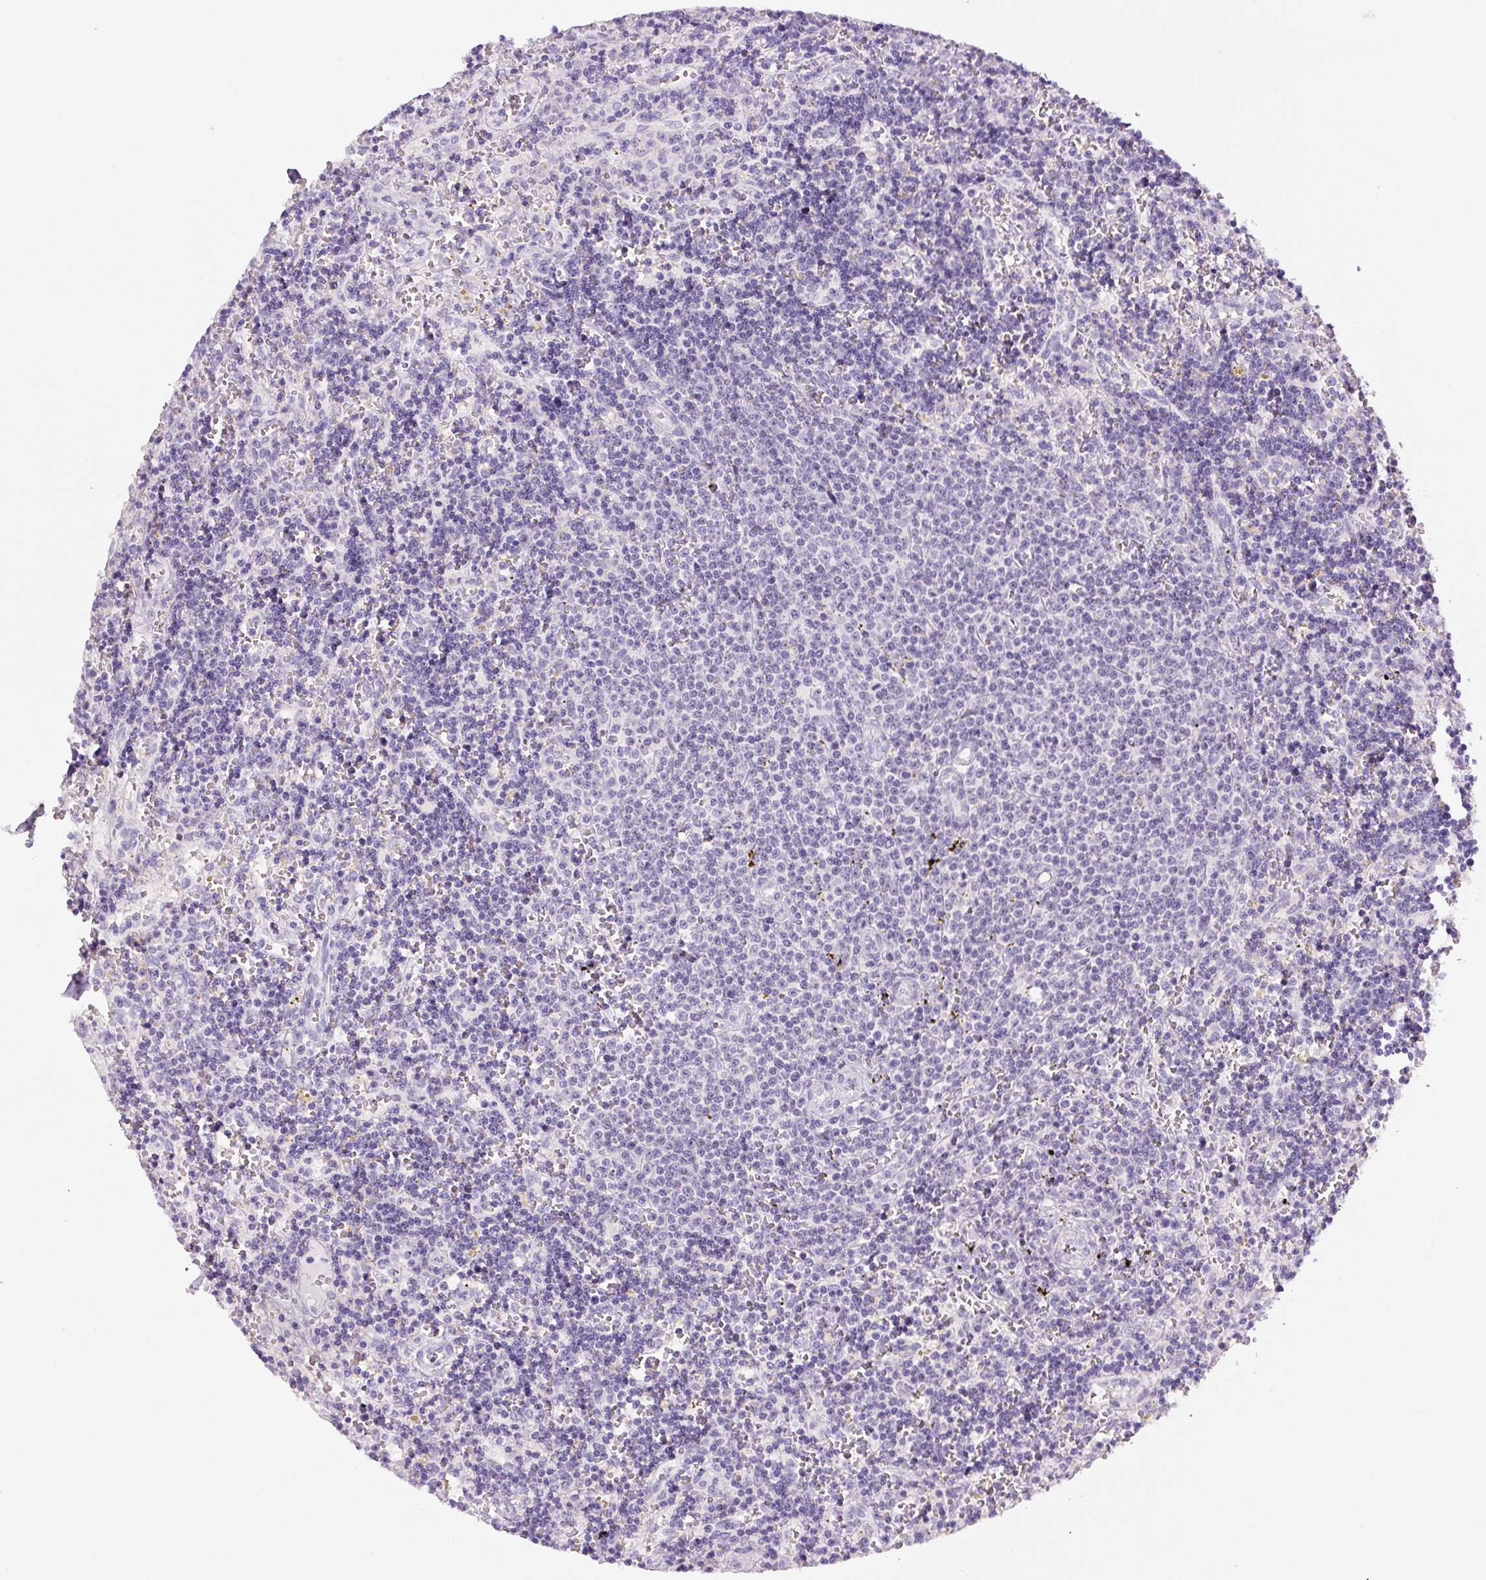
{"staining": {"intensity": "negative", "quantity": "none", "location": "none"}, "tissue": "lymphoma", "cell_type": "Tumor cells", "image_type": "cancer", "snomed": [{"axis": "morphology", "description": "Malignant lymphoma, non-Hodgkin's type, Low grade"}, {"axis": "topography", "description": "Spleen"}], "caption": "Human low-grade malignant lymphoma, non-Hodgkin's type stained for a protein using immunohistochemistry (IHC) shows no expression in tumor cells.", "gene": "SIX1", "patient": {"sex": "male", "age": 60}}